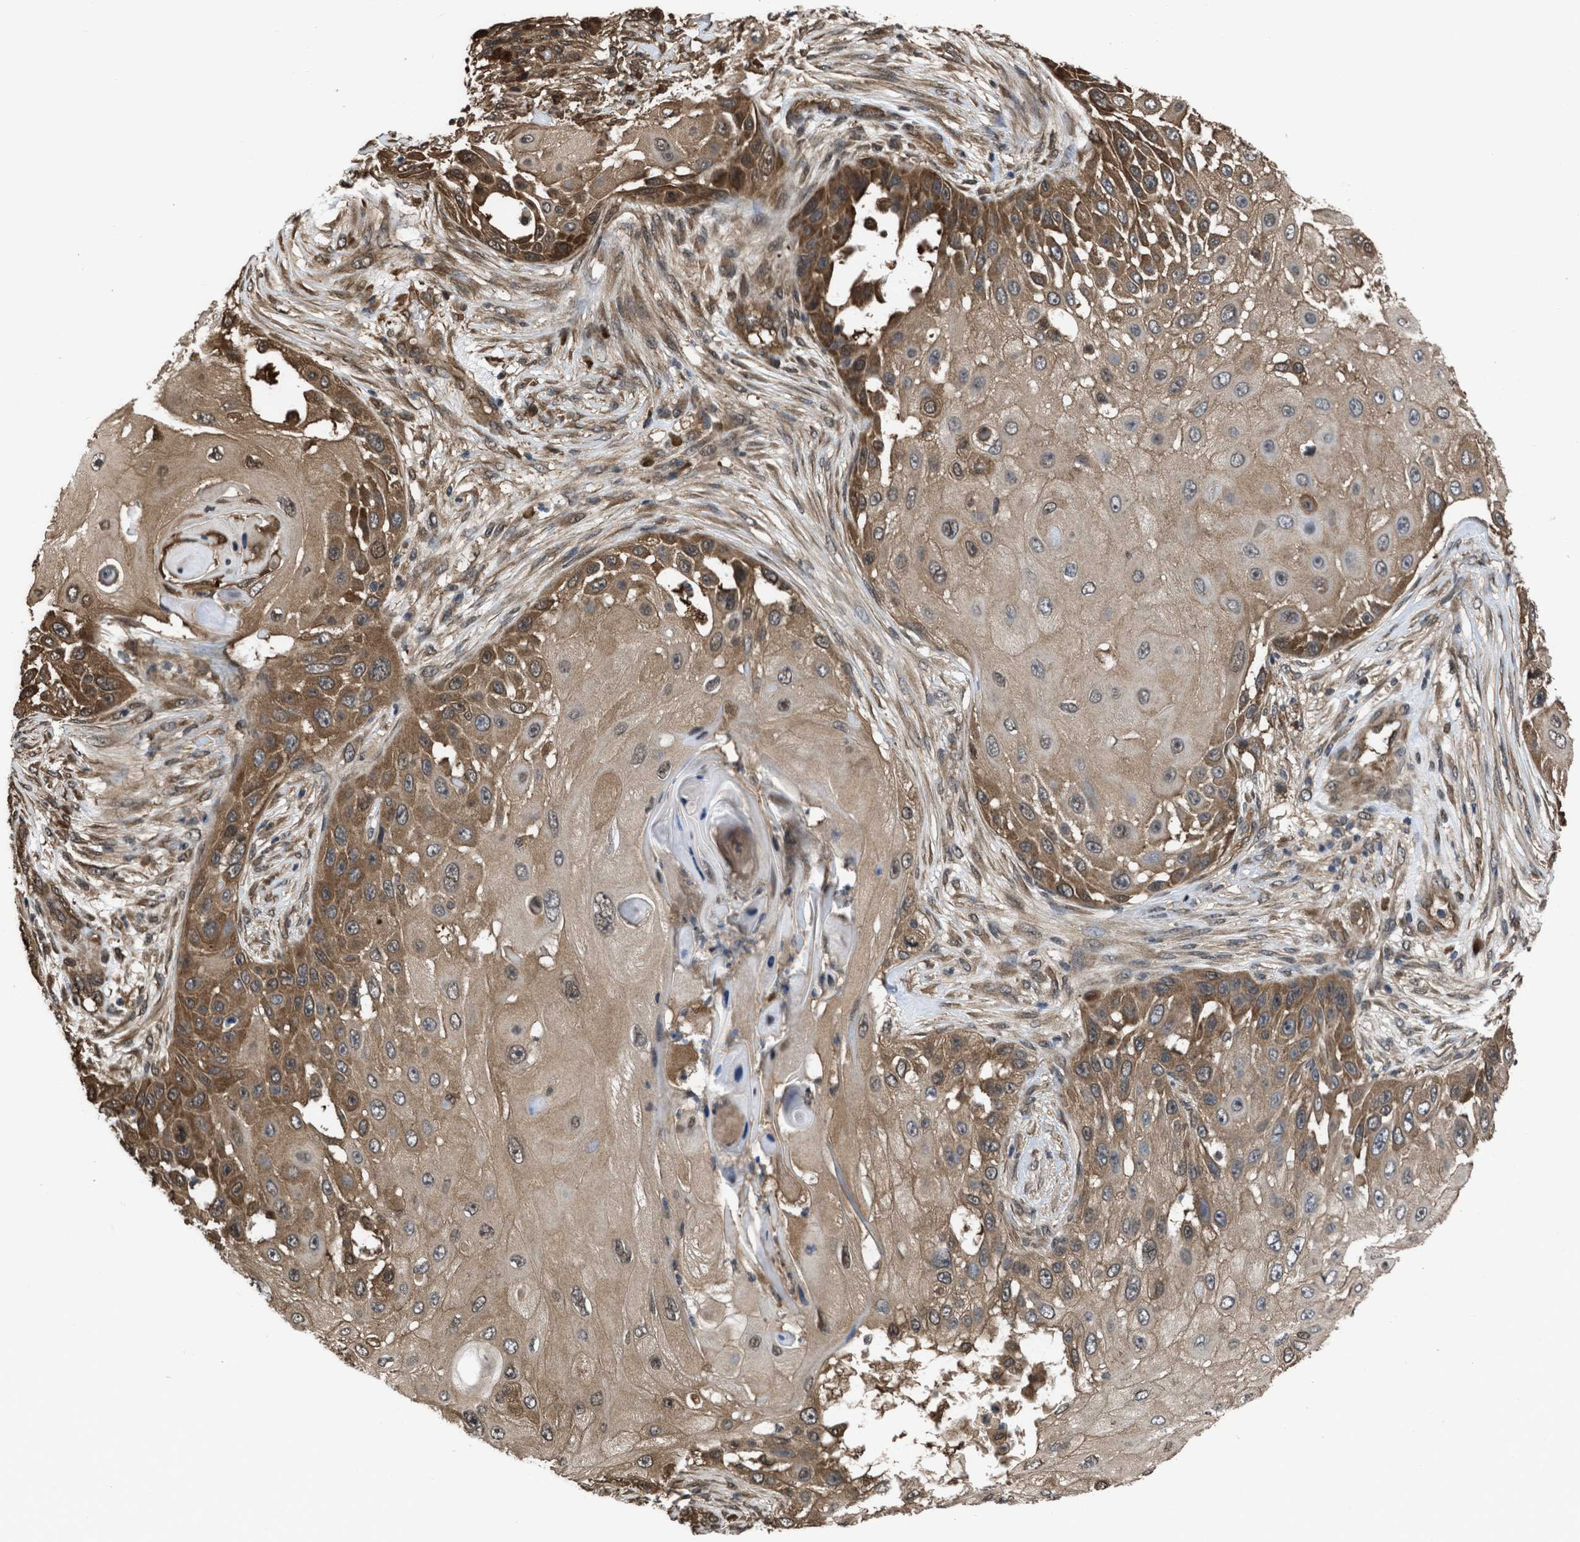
{"staining": {"intensity": "moderate", "quantity": ">75%", "location": "cytoplasmic/membranous"}, "tissue": "skin cancer", "cell_type": "Tumor cells", "image_type": "cancer", "snomed": [{"axis": "morphology", "description": "Squamous cell carcinoma, NOS"}, {"axis": "topography", "description": "Skin"}], "caption": "Immunohistochemistry (IHC) staining of skin squamous cell carcinoma, which demonstrates medium levels of moderate cytoplasmic/membranous expression in about >75% of tumor cells indicating moderate cytoplasmic/membranous protein expression. The staining was performed using DAB (3,3'-diaminobenzidine) (brown) for protein detection and nuclei were counterstained in hematoxylin (blue).", "gene": "YWHAG", "patient": {"sex": "female", "age": 44}}